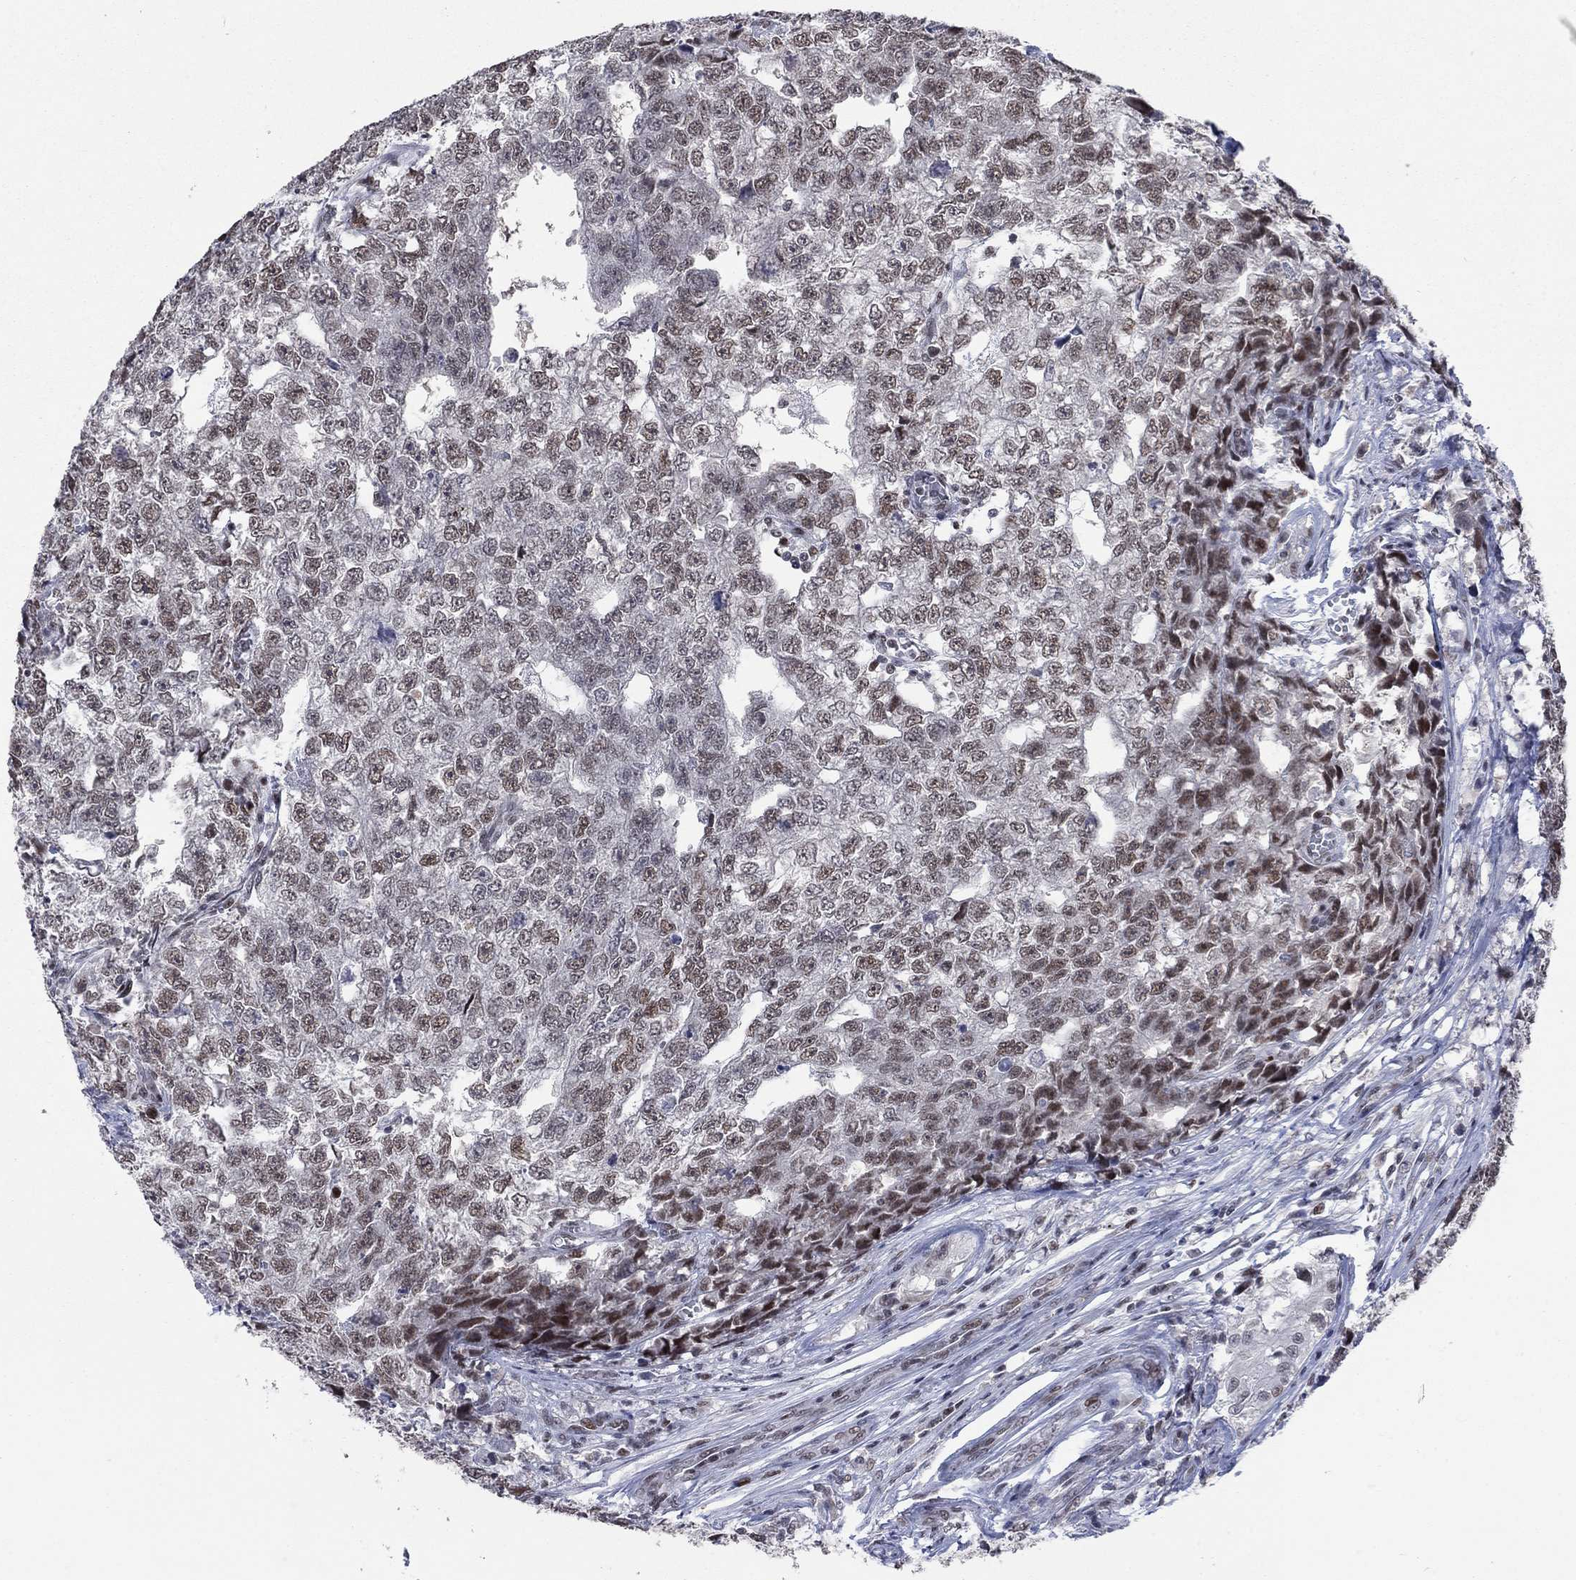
{"staining": {"intensity": "moderate", "quantity": "25%-75%", "location": "nuclear"}, "tissue": "testis cancer", "cell_type": "Tumor cells", "image_type": "cancer", "snomed": [{"axis": "morphology", "description": "Seminoma, NOS"}, {"axis": "morphology", "description": "Carcinoma, Embryonal, NOS"}, {"axis": "topography", "description": "Testis"}], "caption": "This photomicrograph displays embryonal carcinoma (testis) stained with immunohistochemistry (IHC) to label a protein in brown. The nuclear of tumor cells show moderate positivity for the protein. Nuclei are counter-stained blue.", "gene": "HCFC1", "patient": {"sex": "male", "age": 22}}